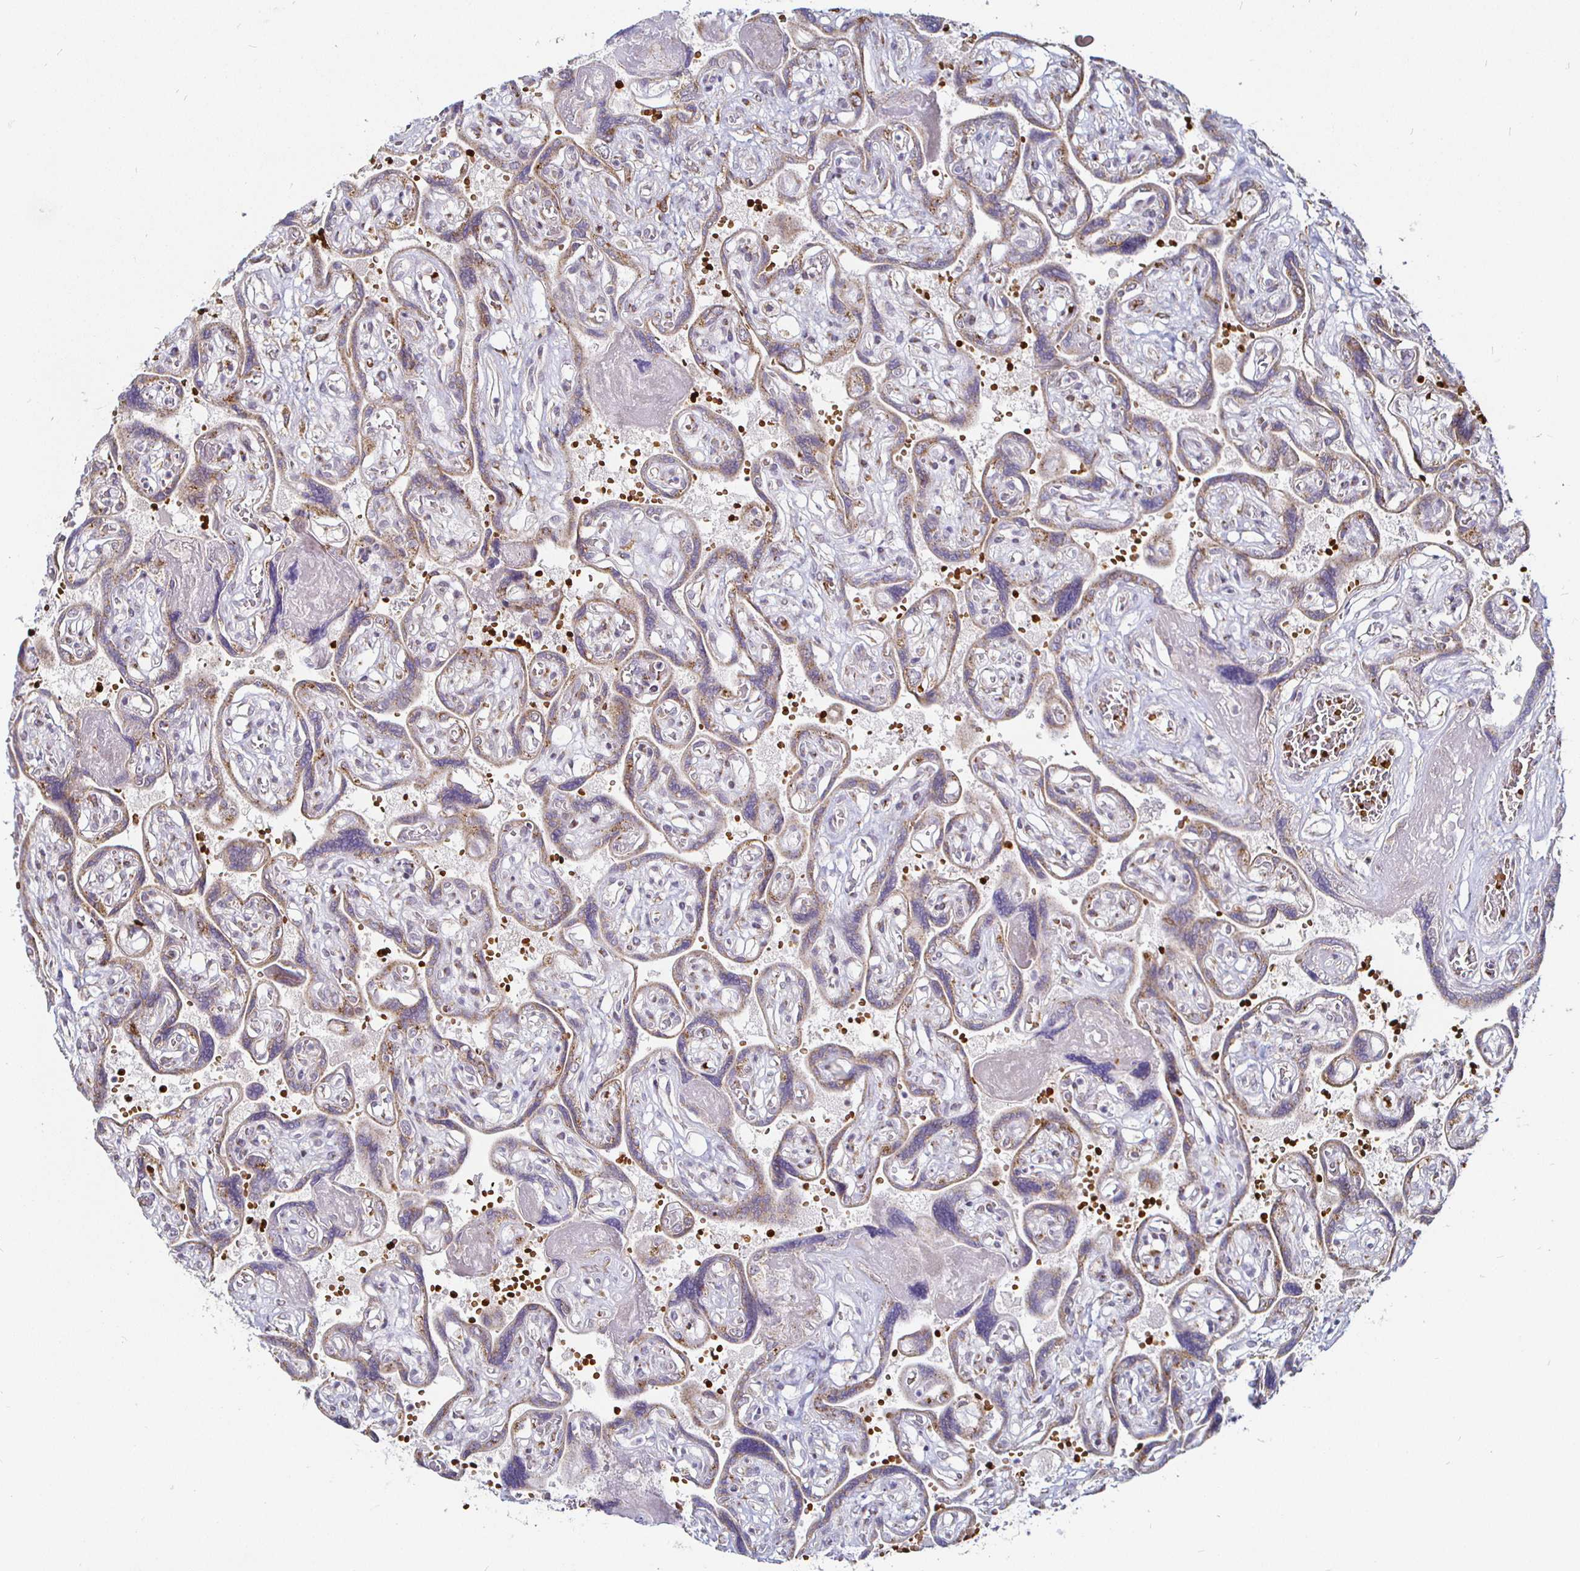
{"staining": {"intensity": "moderate", "quantity": ">75%", "location": "cytoplasmic/membranous"}, "tissue": "placenta", "cell_type": "Decidual cells", "image_type": "normal", "snomed": [{"axis": "morphology", "description": "Normal tissue, NOS"}, {"axis": "topography", "description": "Placenta"}], "caption": "IHC of benign human placenta demonstrates medium levels of moderate cytoplasmic/membranous expression in about >75% of decidual cells. Immunohistochemistry (ihc) stains the protein in brown and the nuclei are stained blue.", "gene": "ATG3", "patient": {"sex": "female", "age": 32}}